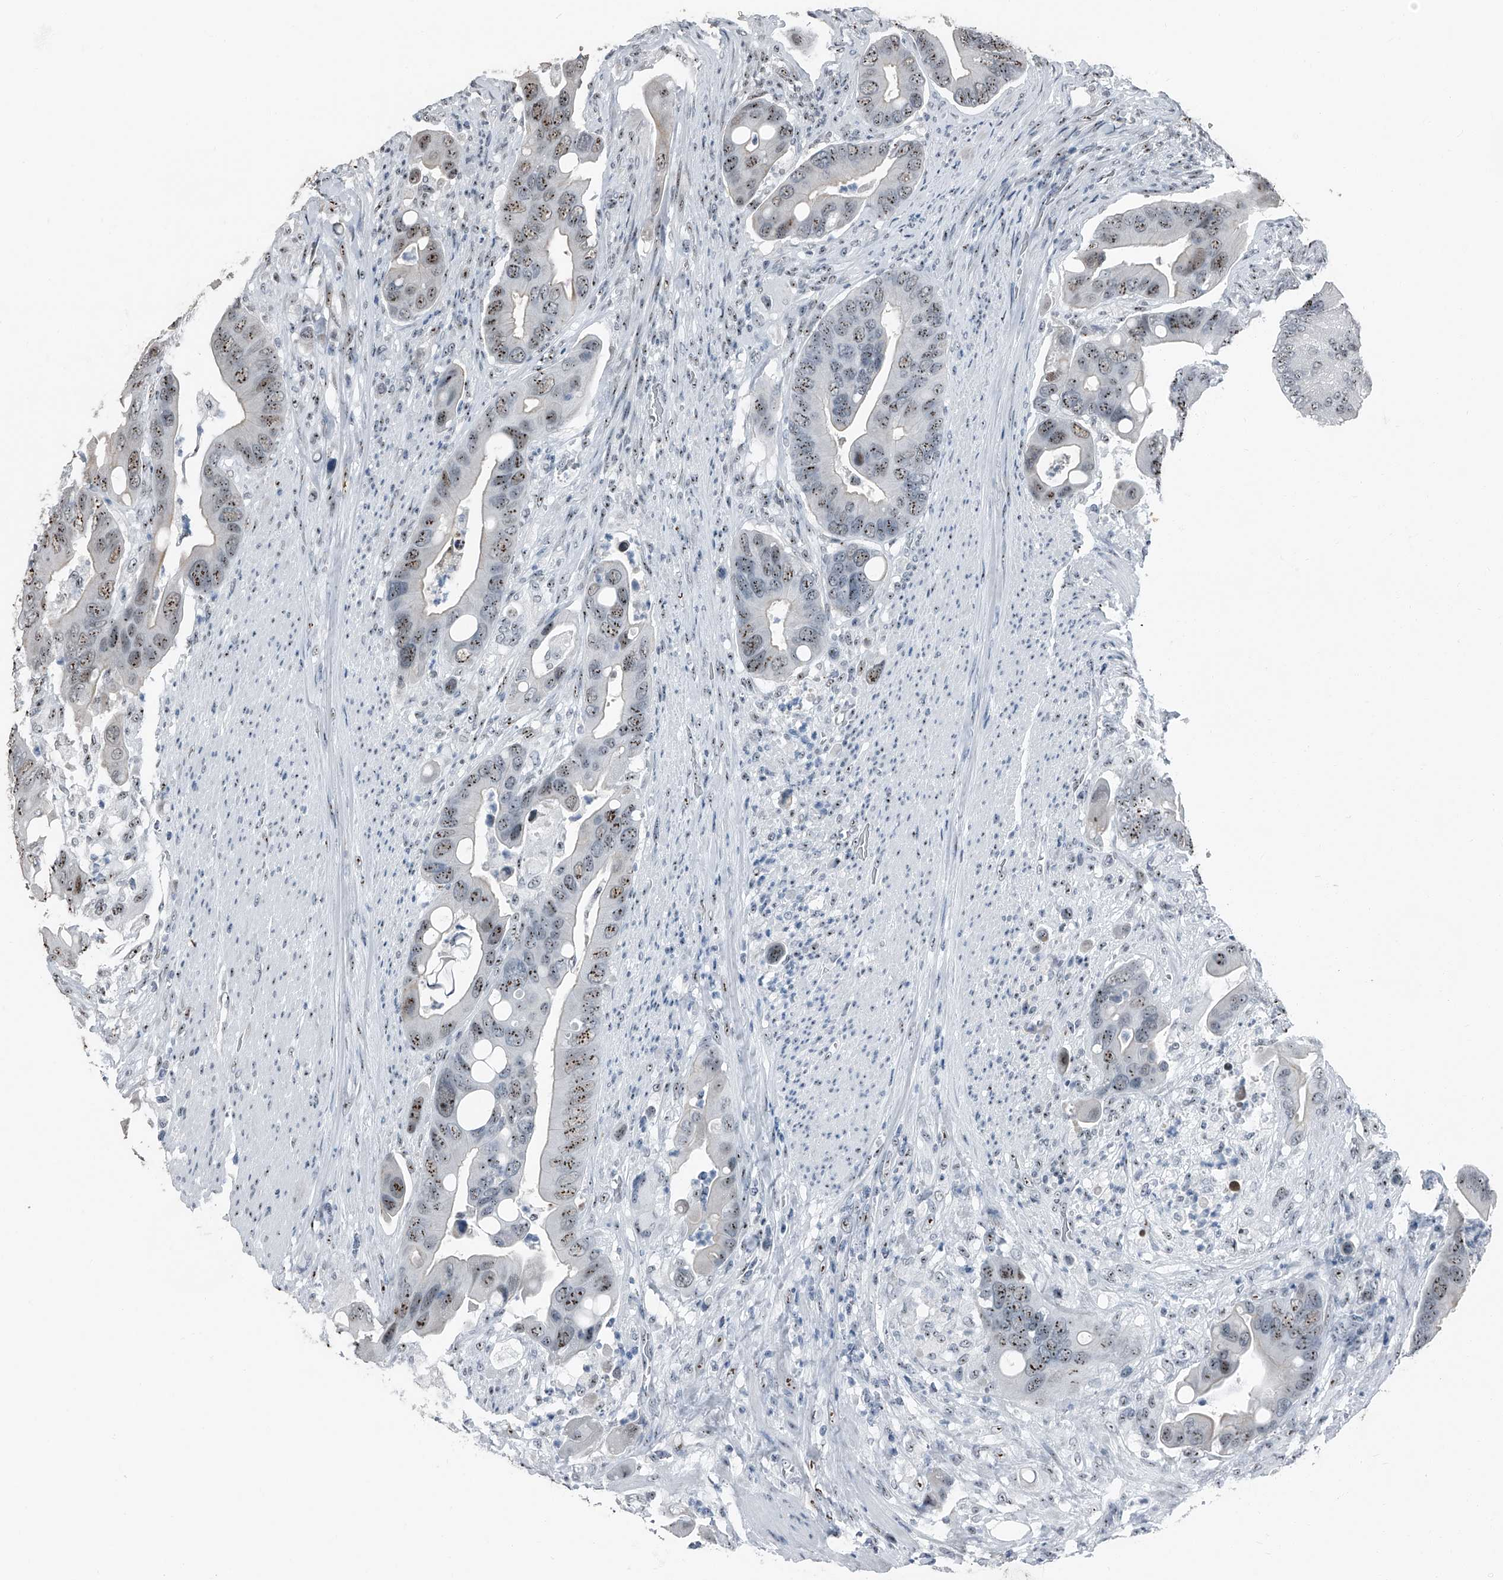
{"staining": {"intensity": "moderate", "quantity": ">75%", "location": "nuclear"}, "tissue": "colorectal cancer", "cell_type": "Tumor cells", "image_type": "cancer", "snomed": [{"axis": "morphology", "description": "Adenocarcinoma, NOS"}, {"axis": "topography", "description": "Rectum"}], "caption": "Colorectal adenocarcinoma was stained to show a protein in brown. There is medium levels of moderate nuclear staining in approximately >75% of tumor cells. Using DAB (brown) and hematoxylin (blue) stains, captured at high magnification using brightfield microscopy.", "gene": "TCOF1", "patient": {"sex": "female", "age": 57}}